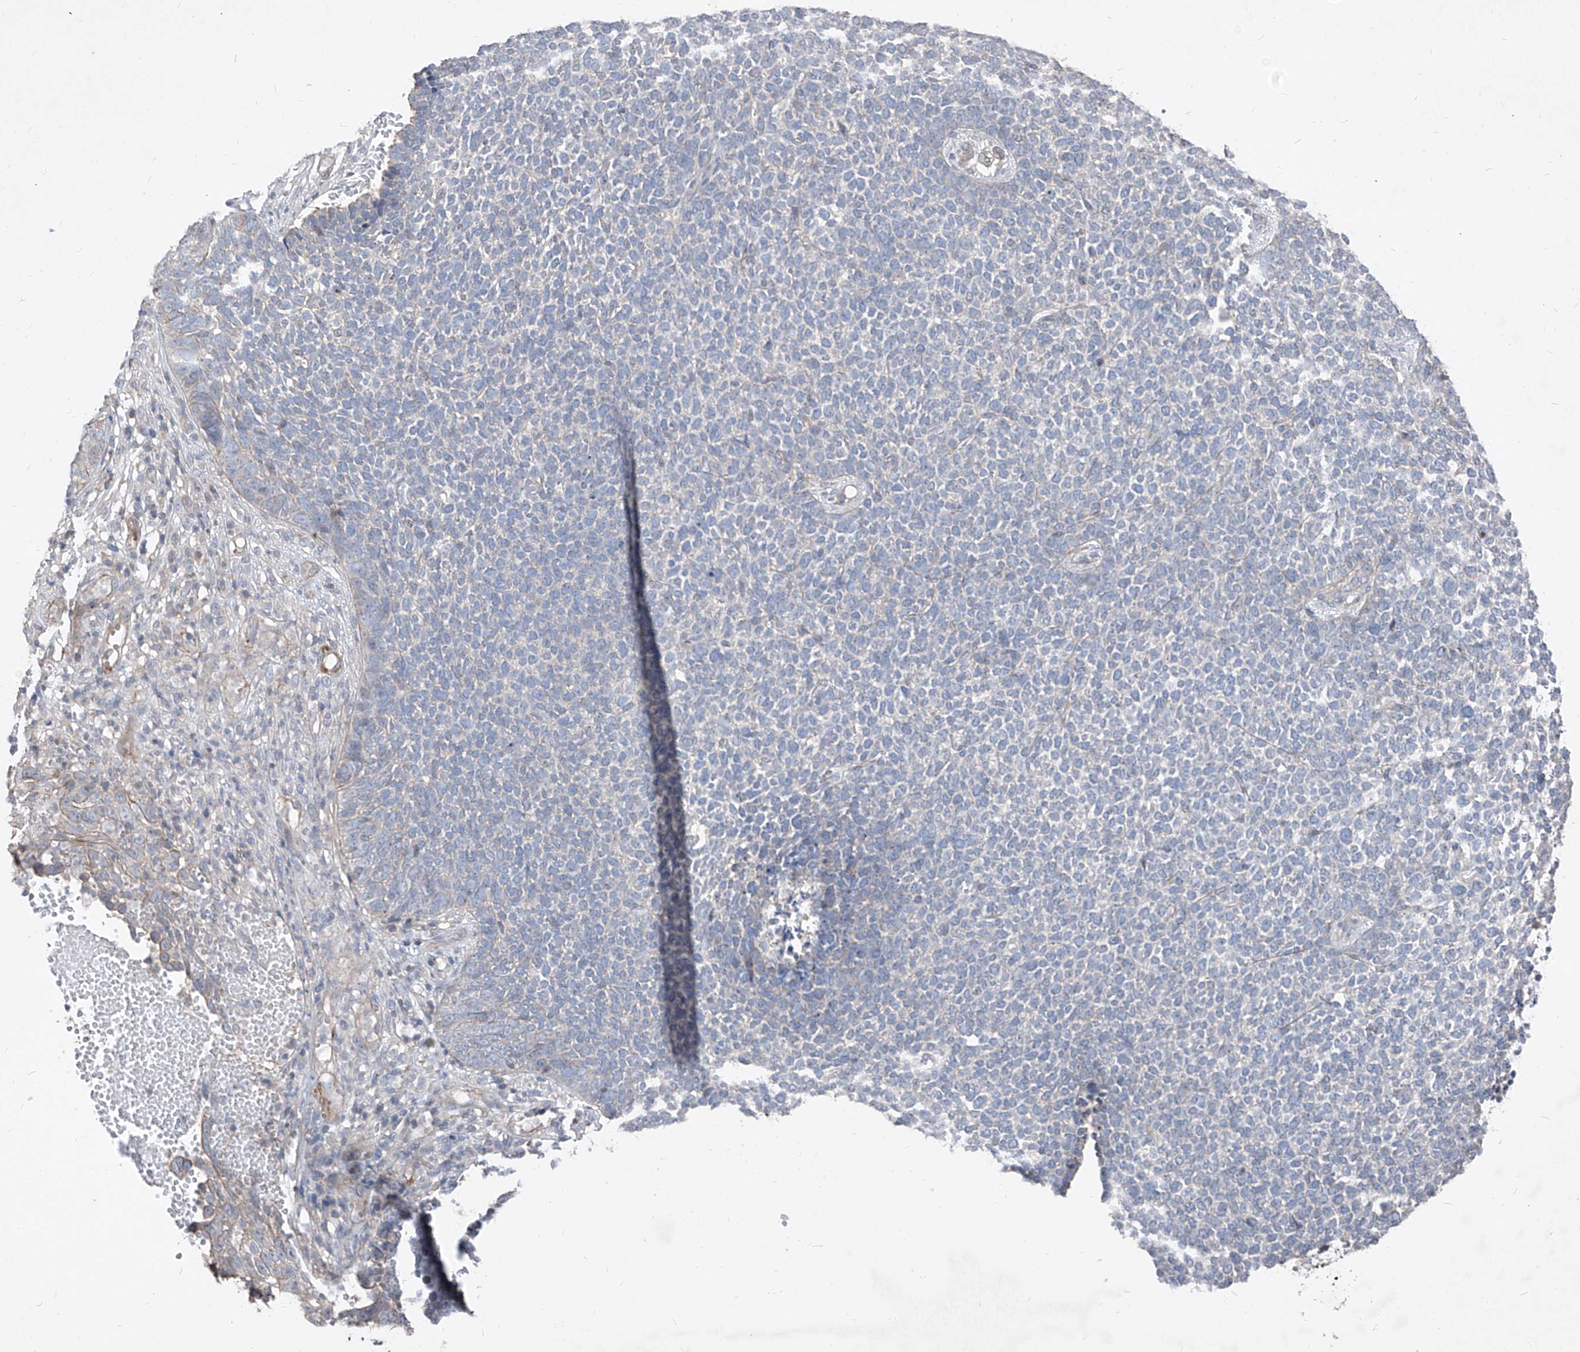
{"staining": {"intensity": "negative", "quantity": "none", "location": "none"}, "tissue": "skin cancer", "cell_type": "Tumor cells", "image_type": "cancer", "snomed": [{"axis": "morphology", "description": "Basal cell carcinoma"}, {"axis": "topography", "description": "Skin"}], "caption": "A high-resolution photomicrograph shows IHC staining of skin cancer, which shows no significant positivity in tumor cells.", "gene": "UFD1", "patient": {"sex": "female", "age": 84}}